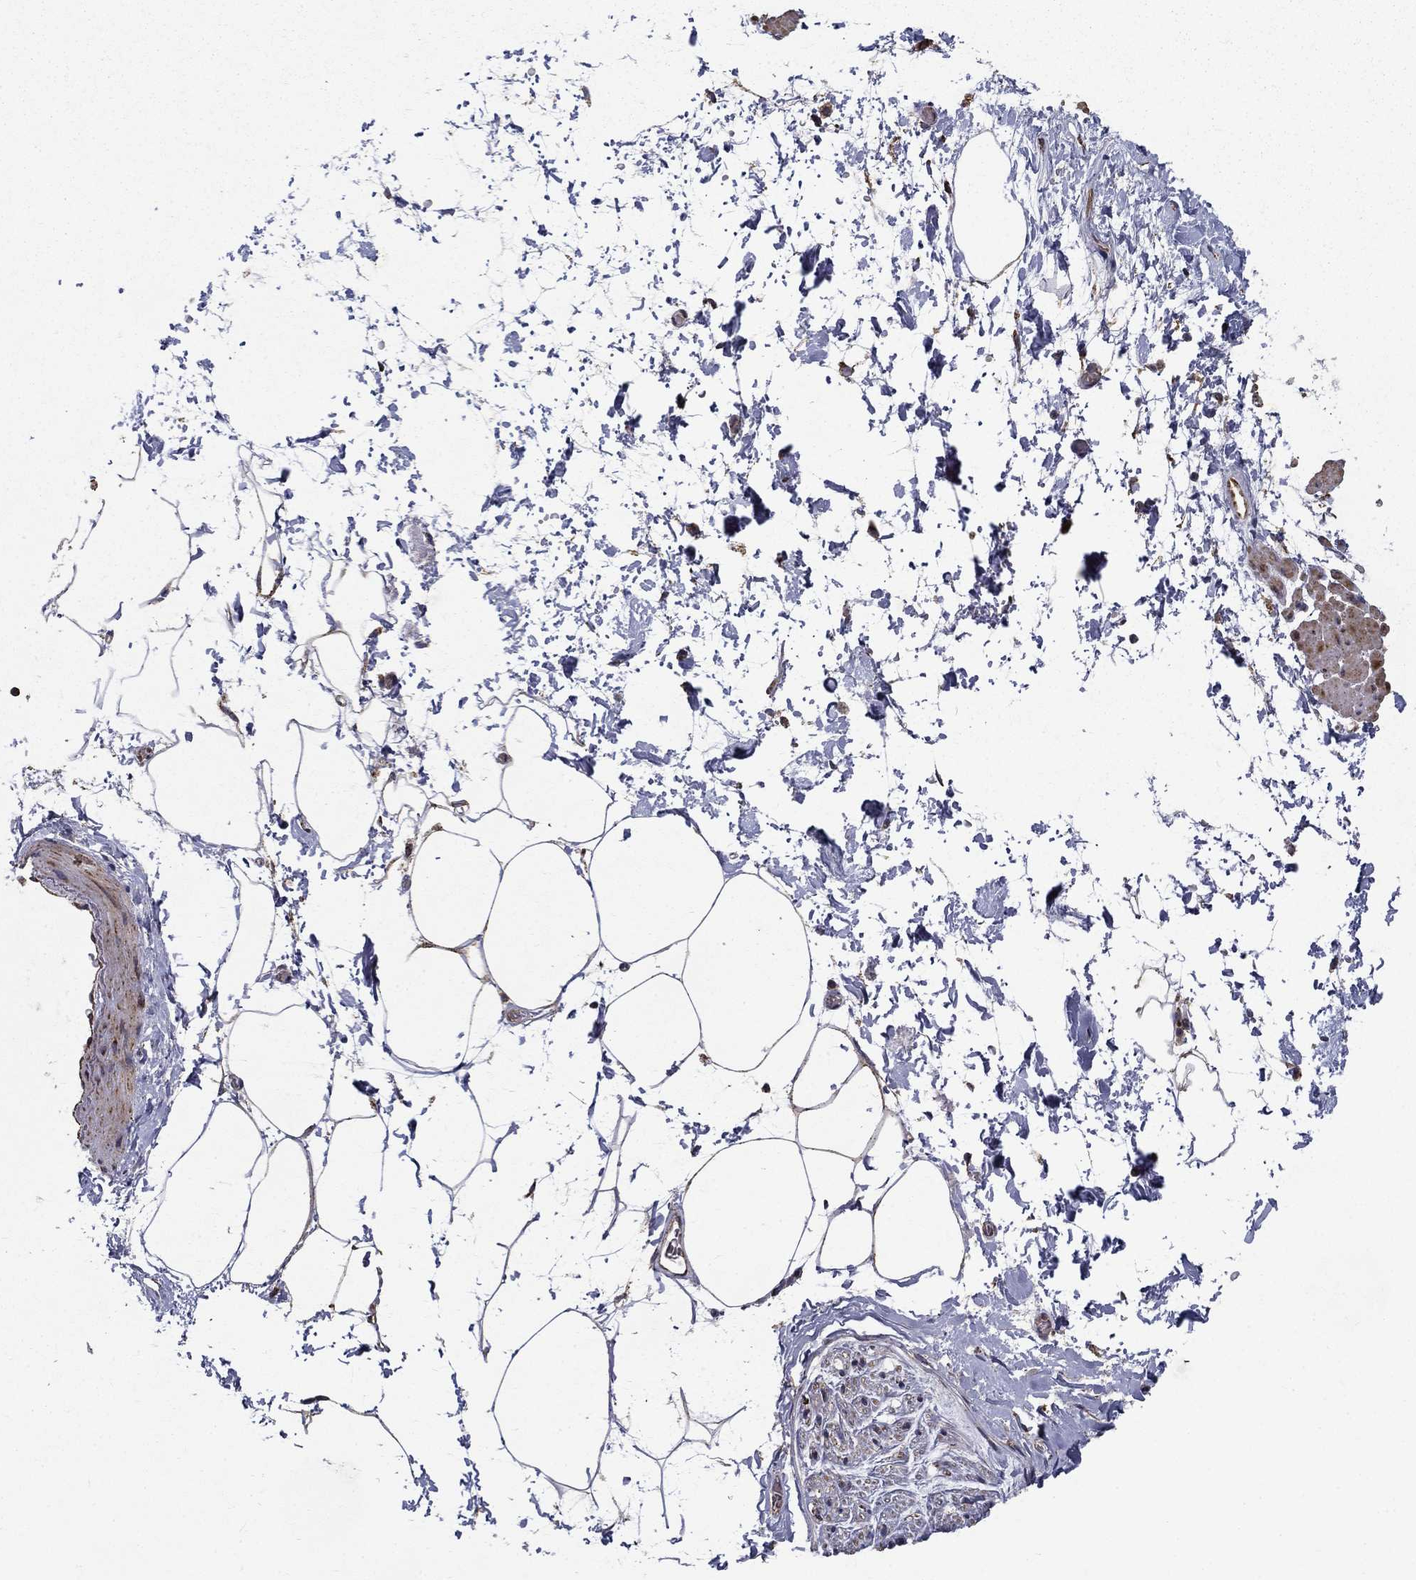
{"staining": {"intensity": "weak", "quantity": "<25%", "location": "cytoplasmic/membranous"}, "tissue": "adipose tissue", "cell_type": "Adipocytes", "image_type": "normal", "snomed": [{"axis": "morphology", "description": "Normal tissue, NOS"}, {"axis": "topography", "description": "Soft tissue"}, {"axis": "topography", "description": "Adipose tissue"}, {"axis": "topography", "description": "Vascular tissue"}, {"axis": "topography", "description": "Peripheral nerve tissue"}], "caption": "The histopathology image exhibits no staining of adipocytes in unremarkable adipose tissue.", "gene": "NDUFS8", "patient": {"sex": "male", "age": 68}}